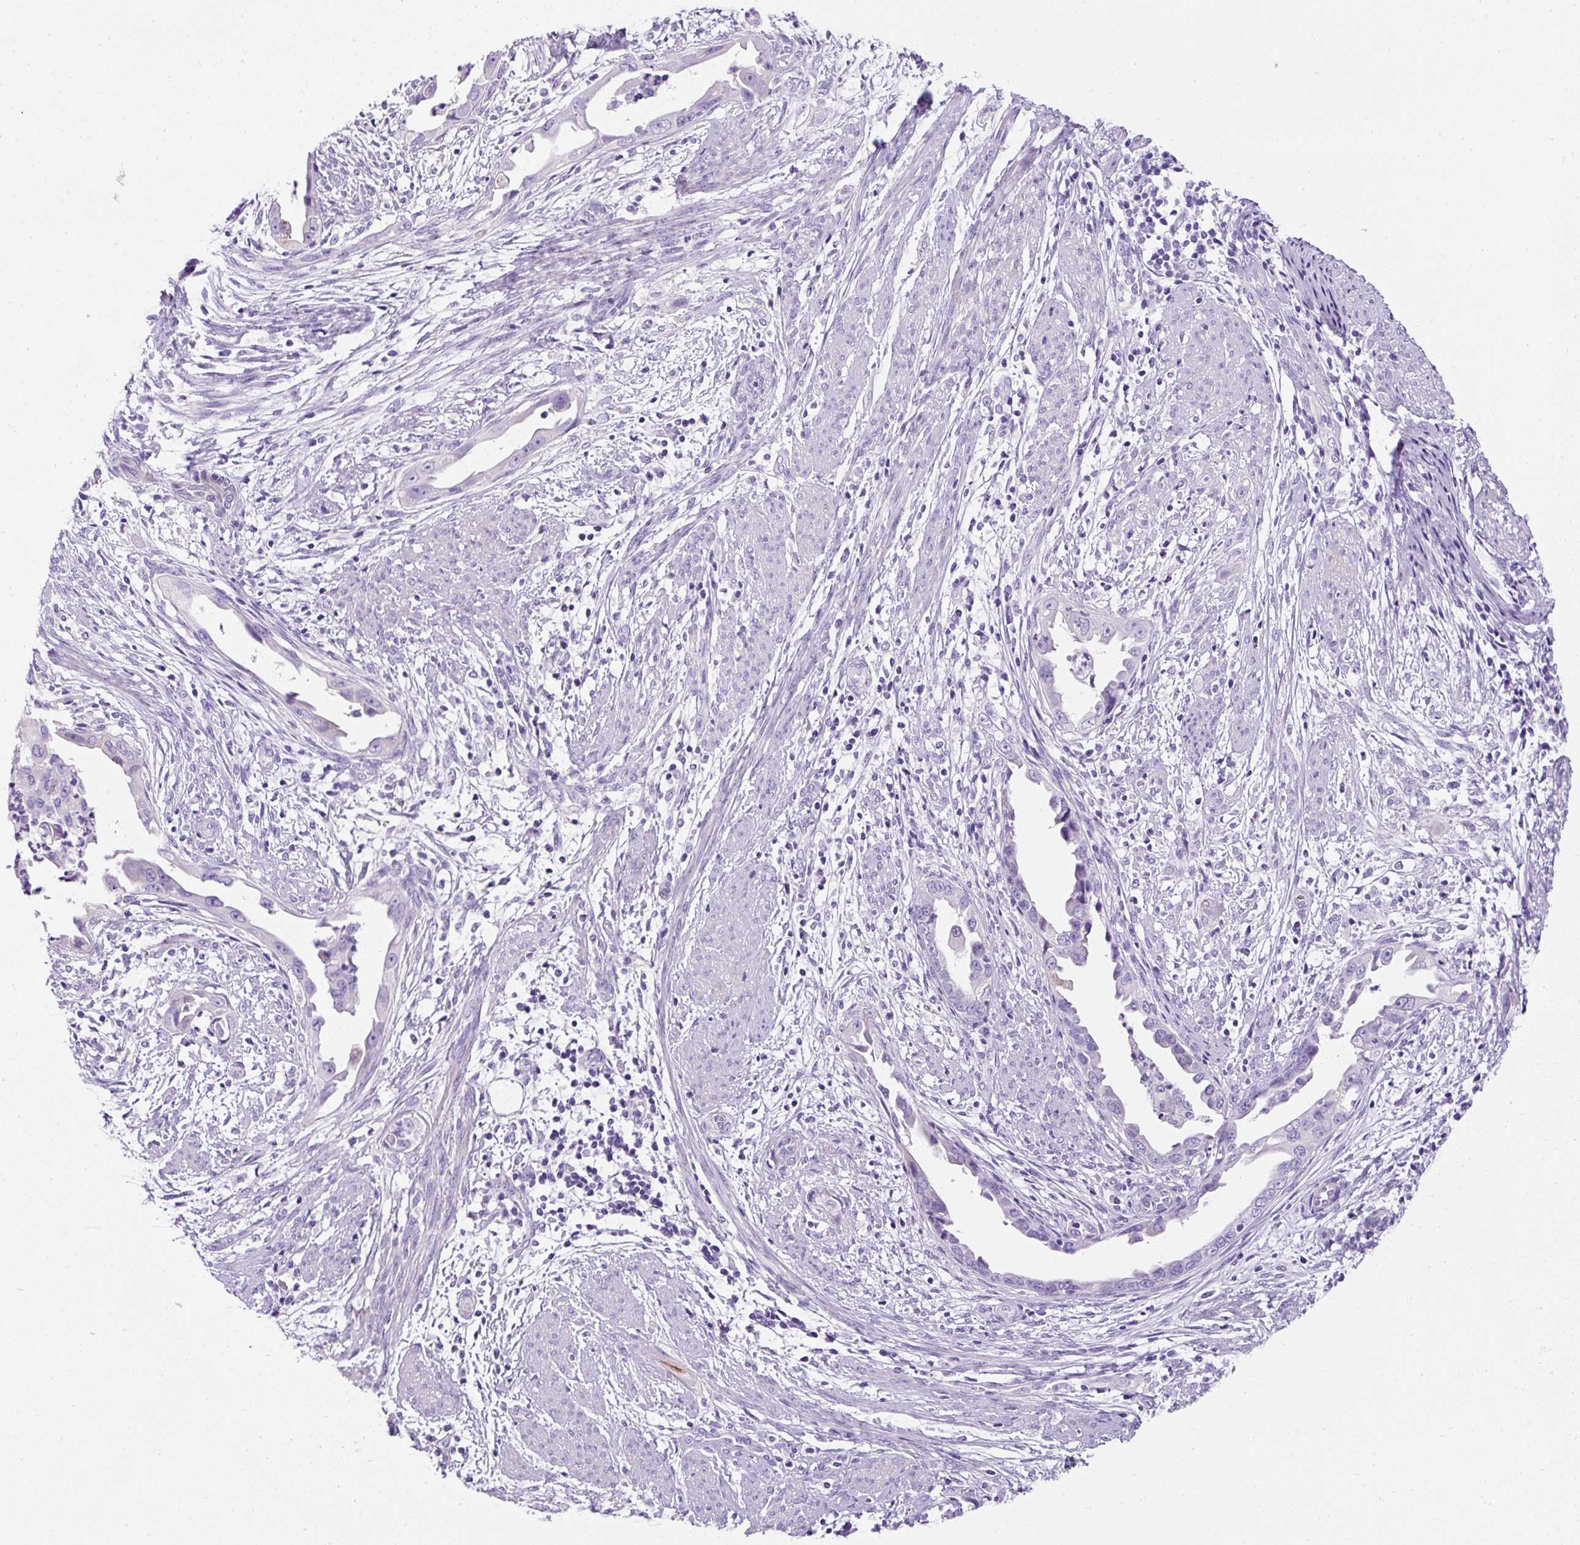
{"staining": {"intensity": "negative", "quantity": "none", "location": "none"}, "tissue": "endometrial cancer", "cell_type": "Tumor cells", "image_type": "cancer", "snomed": [{"axis": "morphology", "description": "Adenocarcinoma, NOS"}, {"axis": "topography", "description": "Endometrium"}], "caption": "This is an immunohistochemistry (IHC) photomicrograph of endometrial adenocarcinoma. There is no positivity in tumor cells.", "gene": "C2CD4C", "patient": {"sex": "female", "age": 57}}